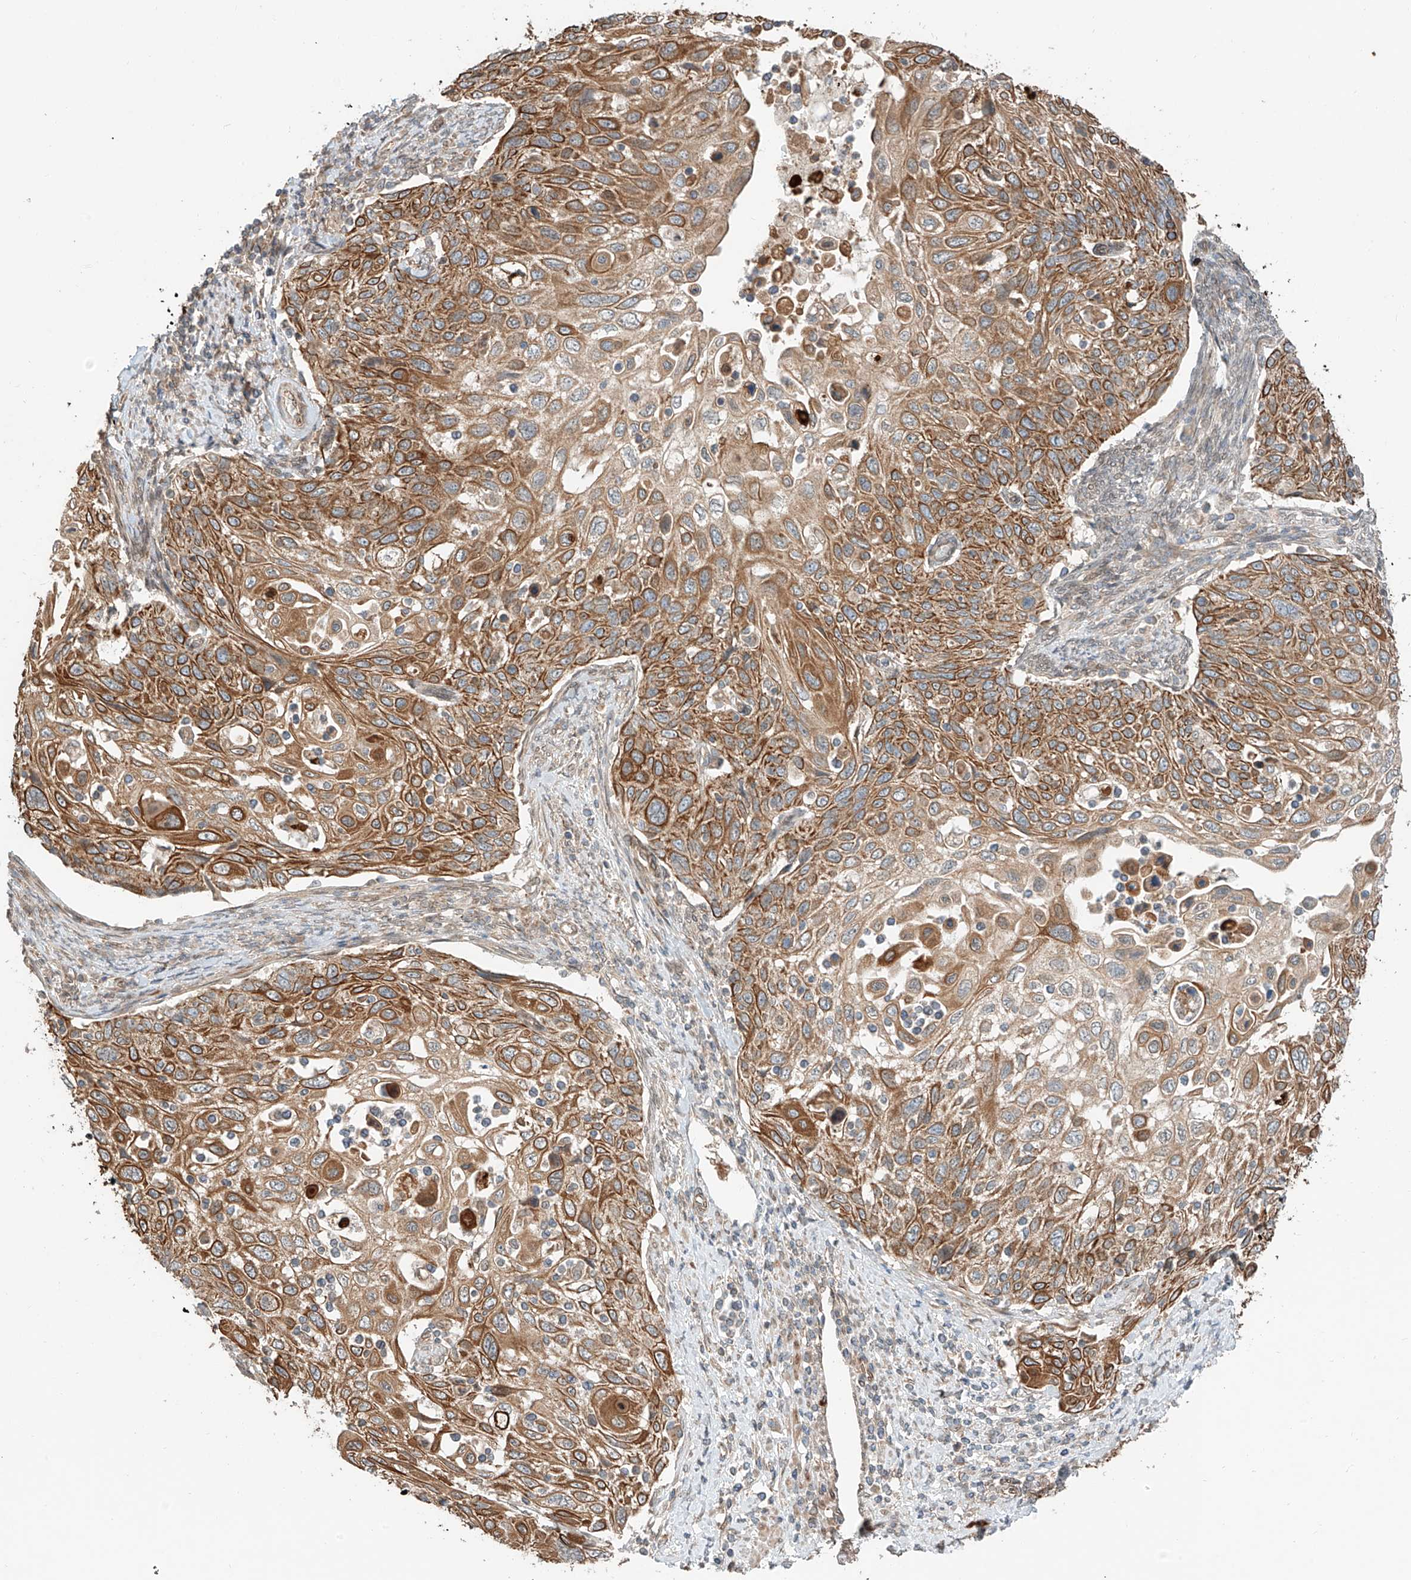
{"staining": {"intensity": "moderate", "quantity": ">75%", "location": "cytoplasmic/membranous"}, "tissue": "cervical cancer", "cell_type": "Tumor cells", "image_type": "cancer", "snomed": [{"axis": "morphology", "description": "Squamous cell carcinoma, NOS"}, {"axis": "topography", "description": "Cervix"}], "caption": "Immunohistochemical staining of cervical squamous cell carcinoma displays medium levels of moderate cytoplasmic/membranous protein positivity in about >75% of tumor cells.", "gene": "CEP162", "patient": {"sex": "female", "age": 70}}